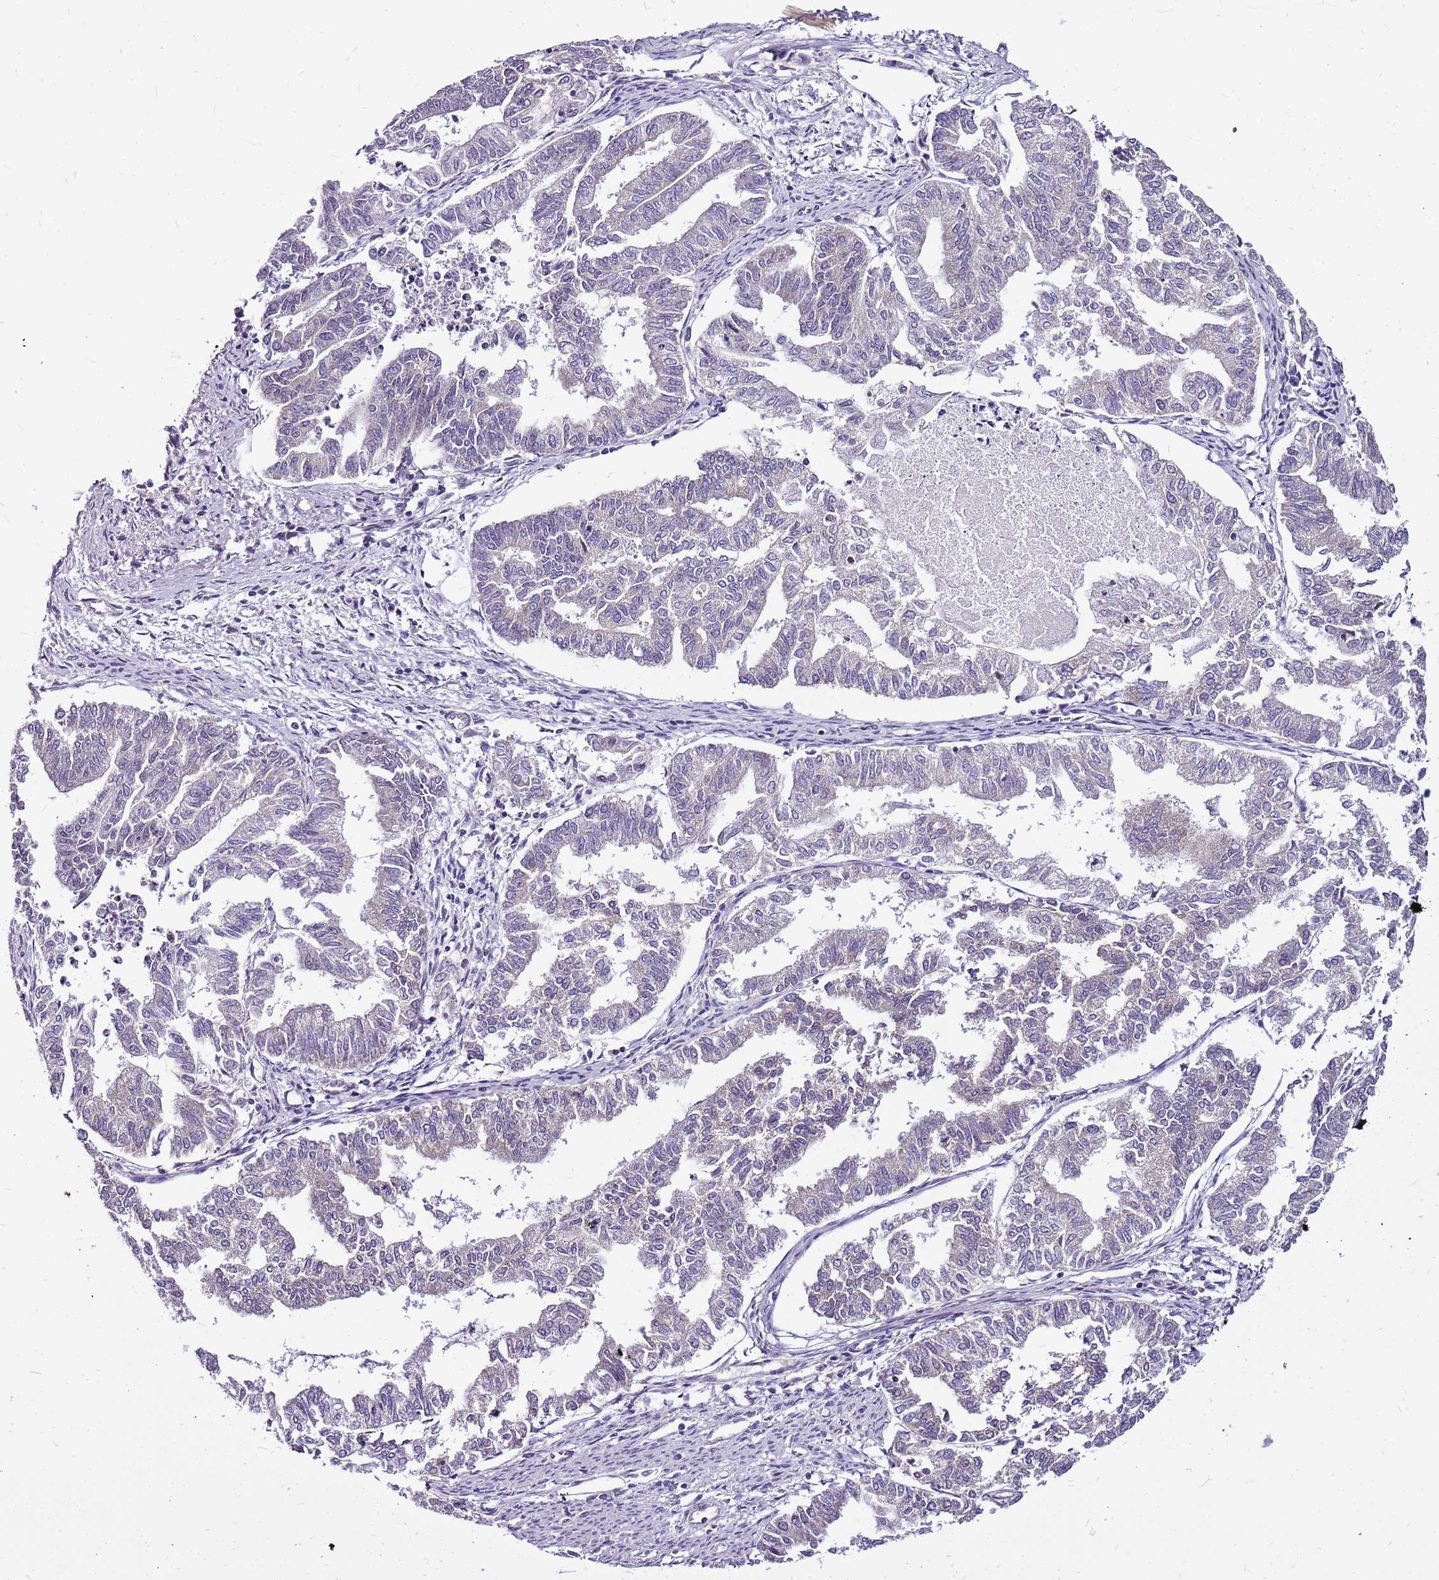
{"staining": {"intensity": "negative", "quantity": "none", "location": "none"}, "tissue": "endometrial cancer", "cell_type": "Tumor cells", "image_type": "cancer", "snomed": [{"axis": "morphology", "description": "Adenocarcinoma, NOS"}, {"axis": "topography", "description": "Endometrium"}], "caption": "Immunohistochemical staining of human endometrial cancer displays no significant staining in tumor cells. Brightfield microscopy of immunohistochemistry stained with DAB (brown) and hematoxylin (blue), captured at high magnification.", "gene": "CCDC166", "patient": {"sex": "female", "age": 79}}